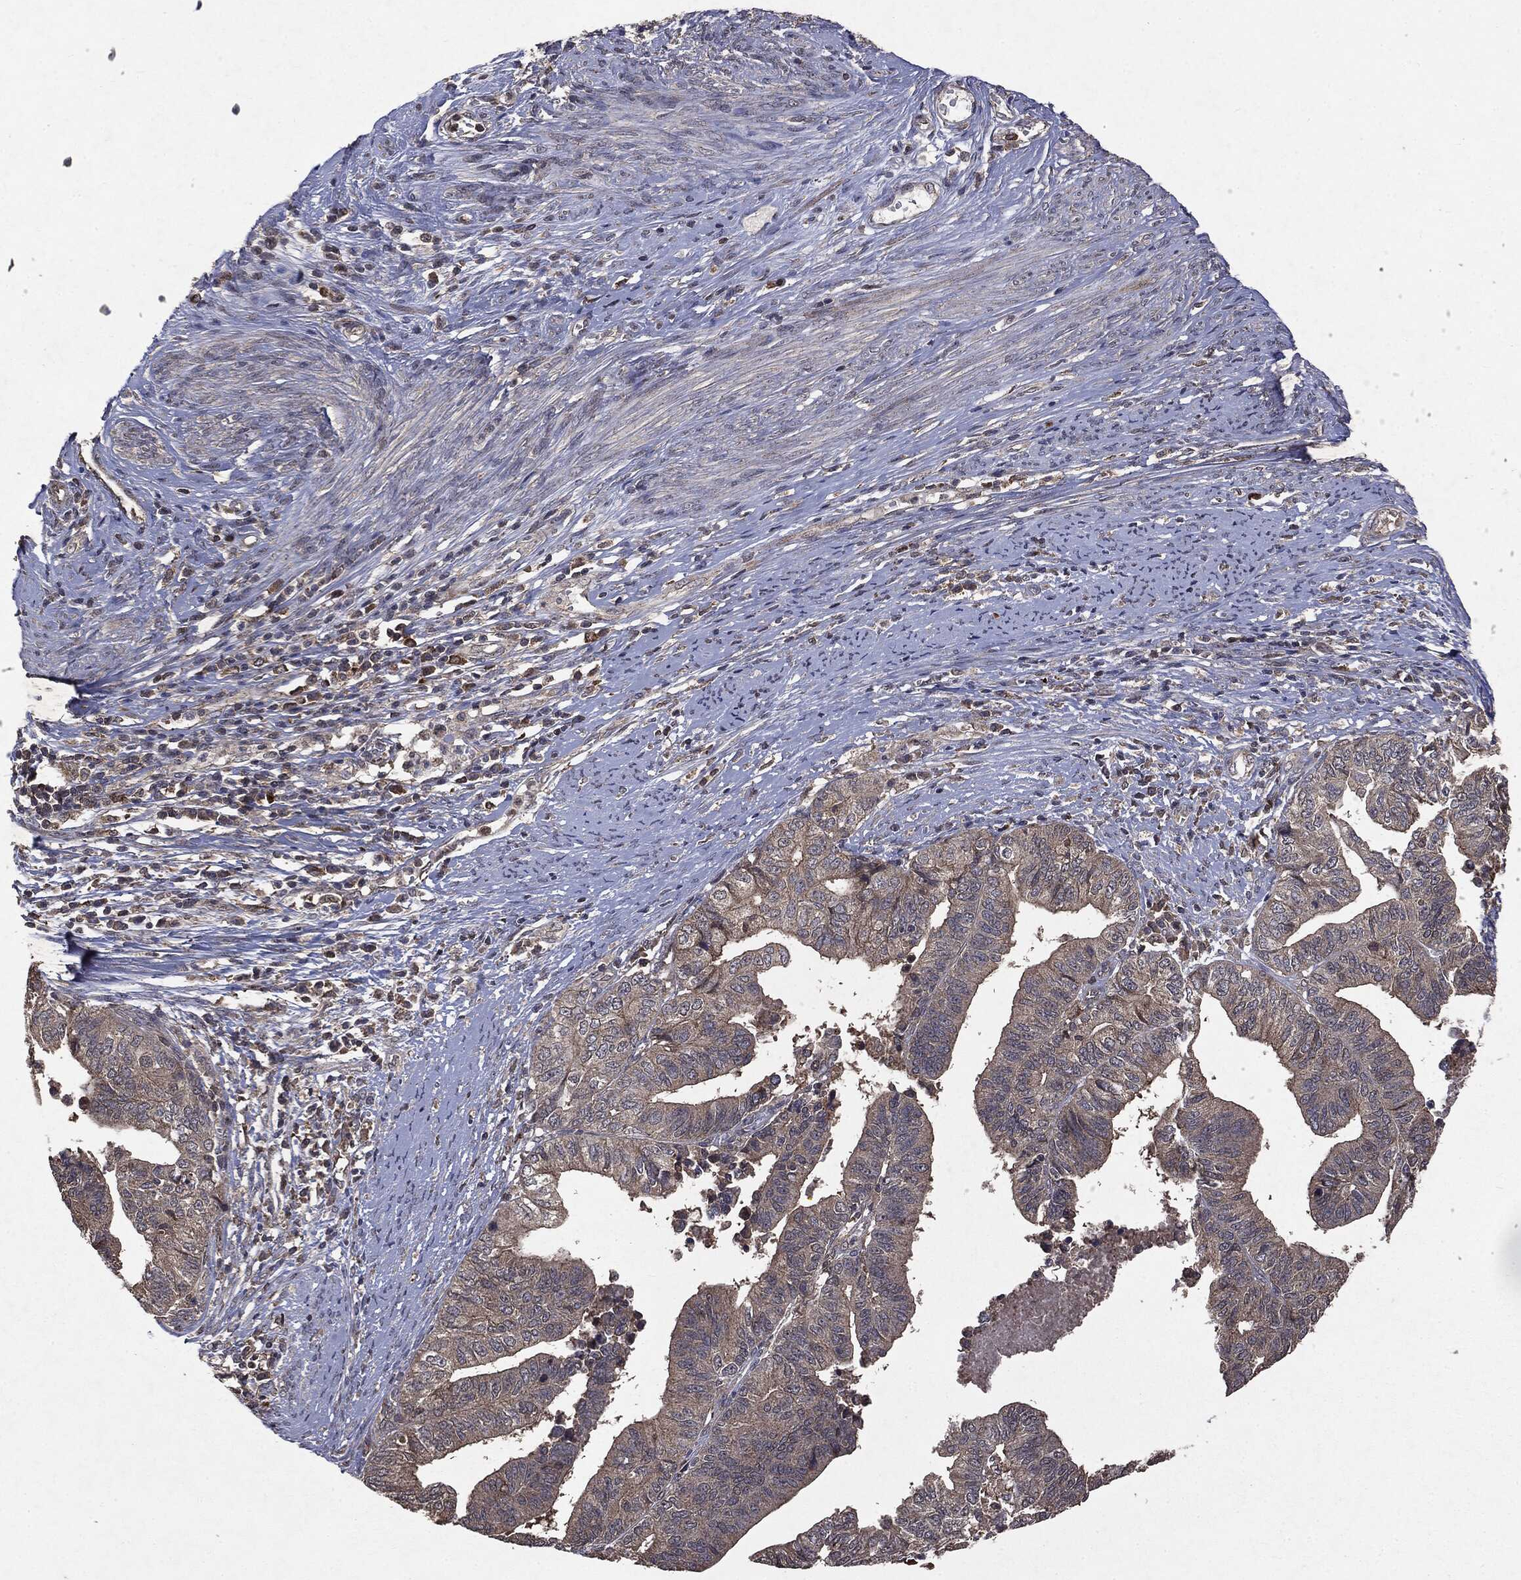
{"staining": {"intensity": "weak", "quantity": "<25%", "location": "cytoplasmic/membranous"}, "tissue": "endometrial cancer", "cell_type": "Tumor cells", "image_type": "cancer", "snomed": [{"axis": "morphology", "description": "Adenocarcinoma, NOS"}, {"axis": "topography", "description": "Endometrium"}], "caption": "A high-resolution histopathology image shows IHC staining of adenocarcinoma (endometrial), which shows no significant staining in tumor cells.", "gene": "PTEN", "patient": {"sex": "female", "age": 65}}